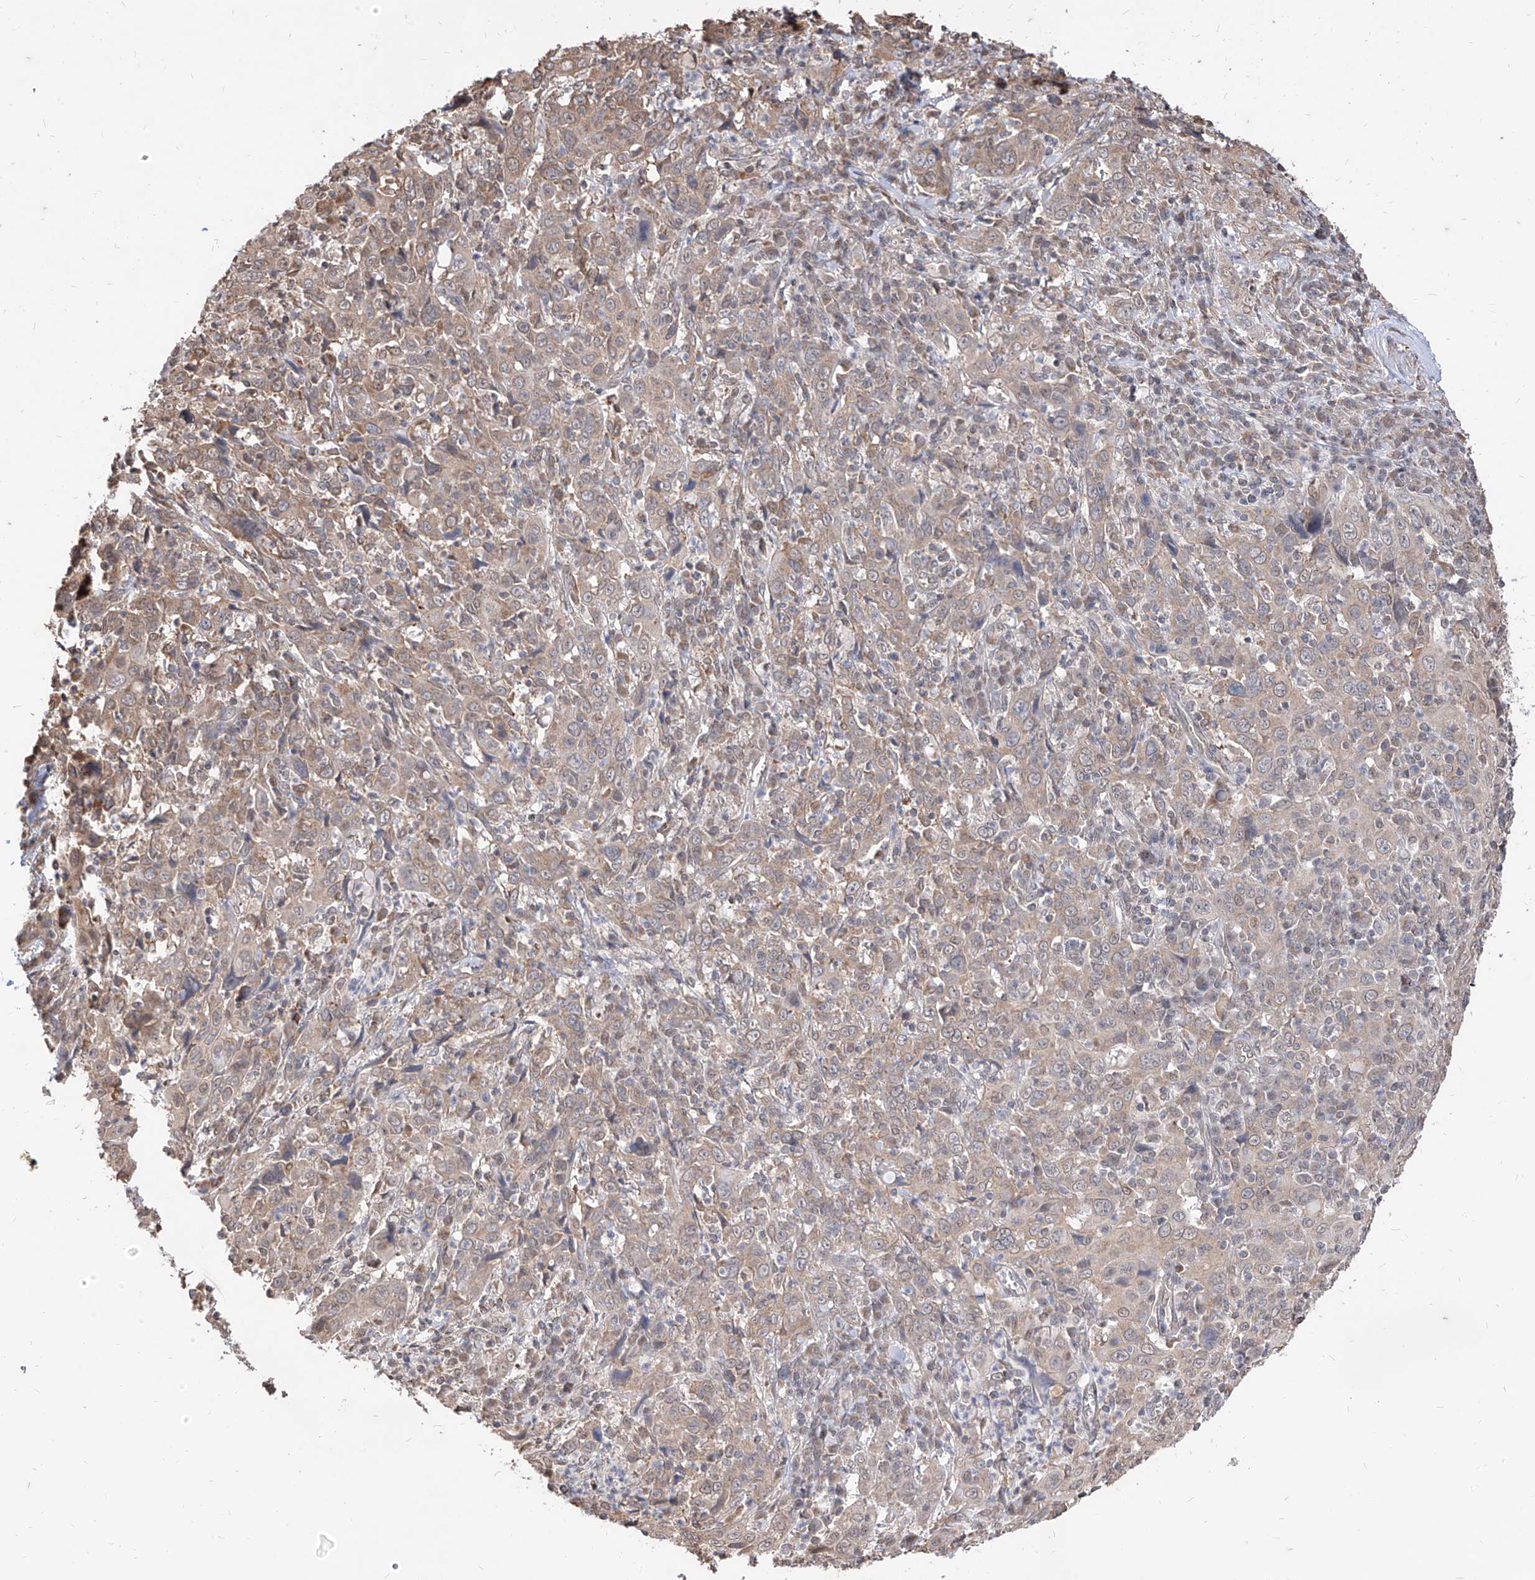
{"staining": {"intensity": "weak", "quantity": ">75%", "location": "cytoplasmic/membranous"}, "tissue": "cervical cancer", "cell_type": "Tumor cells", "image_type": "cancer", "snomed": [{"axis": "morphology", "description": "Squamous cell carcinoma, NOS"}, {"axis": "topography", "description": "Cervix"}], "caption": "This micrograph exhibits IHC staining of human squamous cell carcinoma (cervical), with low weak cytoplasmic/membranous staining in about >75% of tumor cells.", "gene": "C8orf82", "patient": {"sex": "female", "age": 46}}